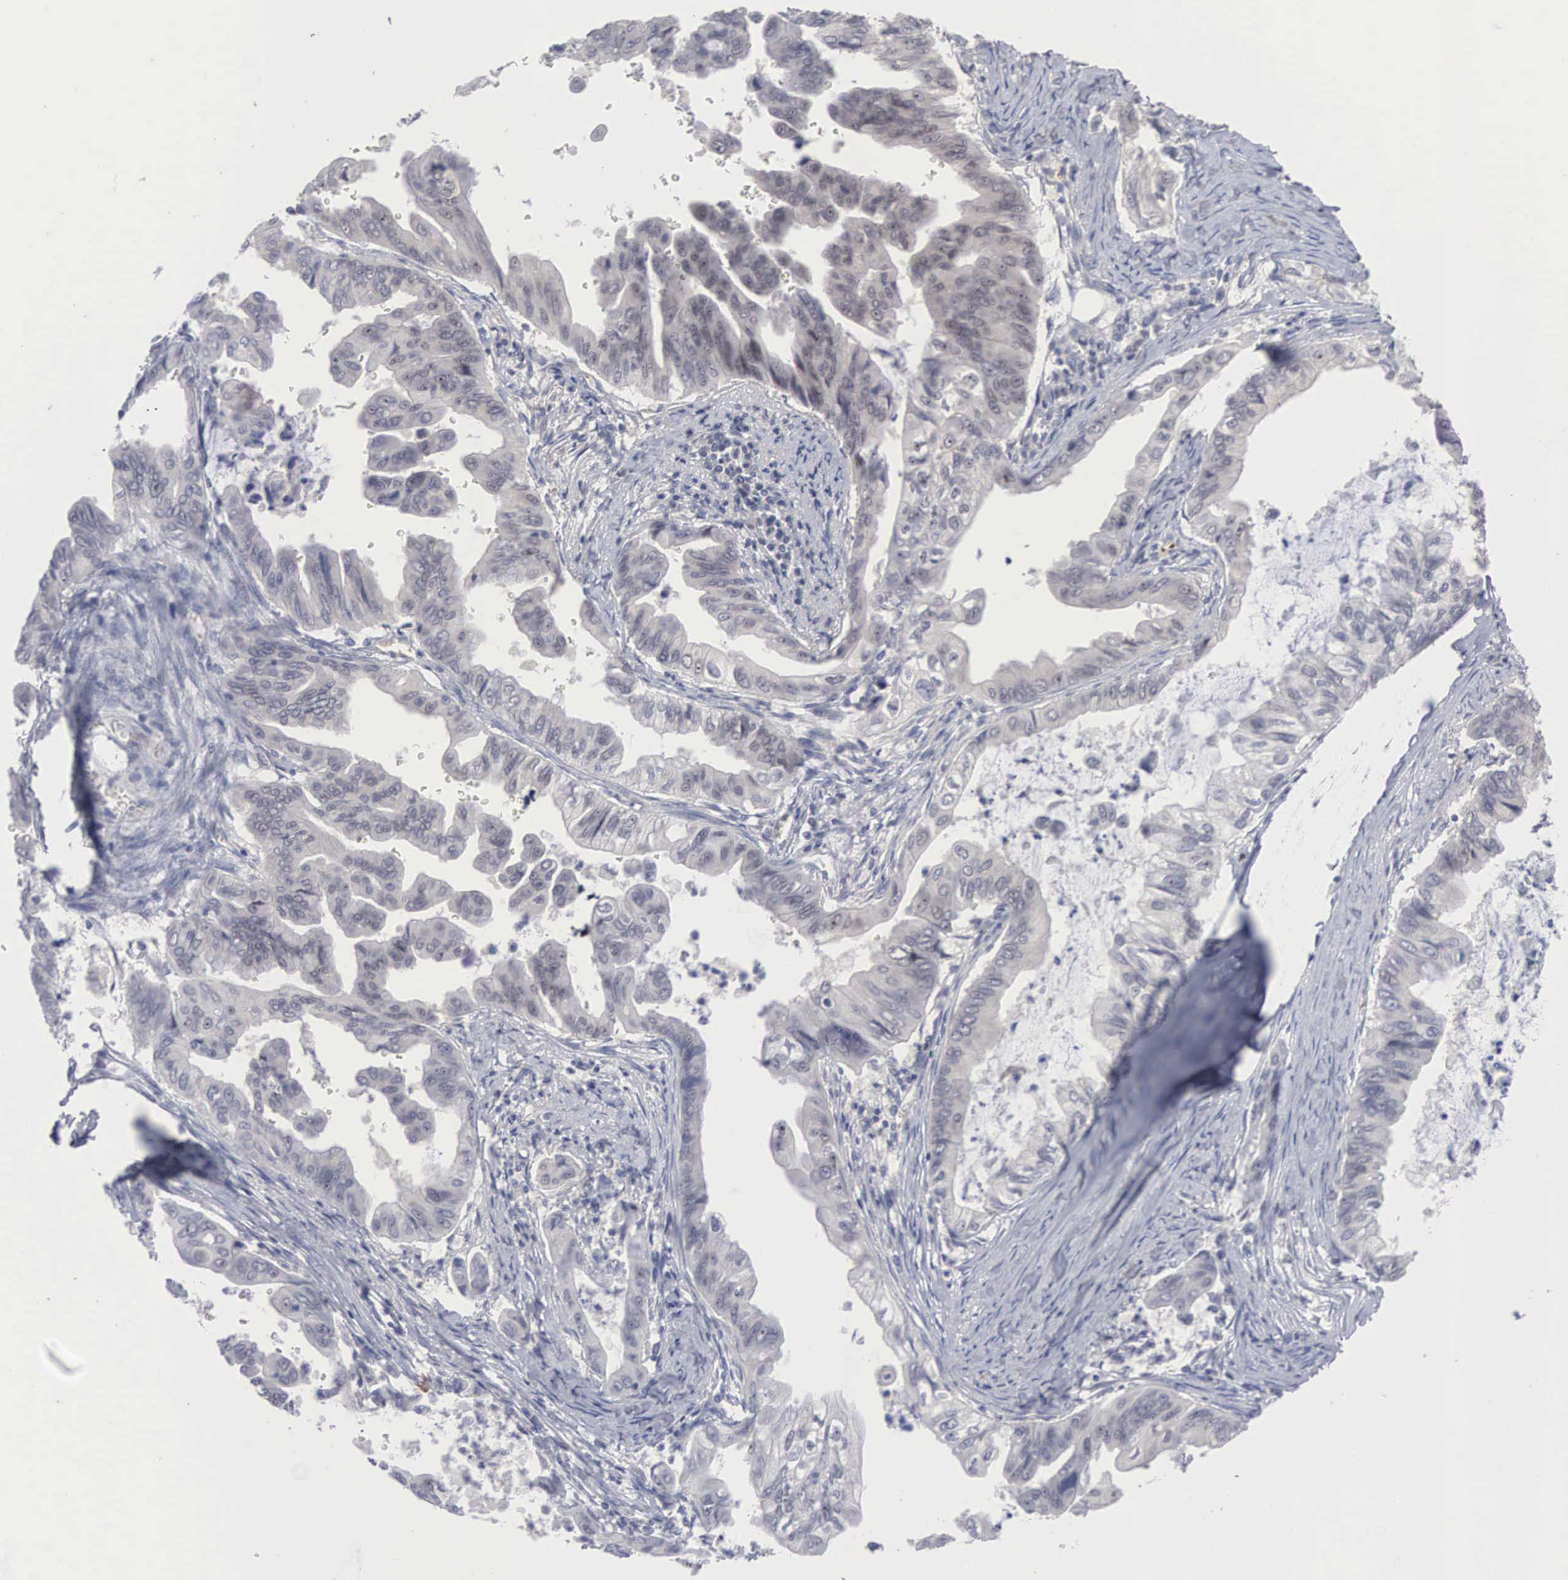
{"staining": {"intensity": "negative", "quantity": "none", "location": "none"}, "tissue": "stomach cancer", "cell_type": "Tumor cells", "image_type": "cancer", "snomed": [{"axis": "morphology", "description": "Adenocarcinoma, NOS"}, {"axis": "topography", "description": "Stomach, upper"}], "caption": "The histopathology image reveals no staining of tumor cells in stomach cancer (adenocarcinoma).", "gene": "ACOT4", "patient": {"sex": "male", "age": 80}}